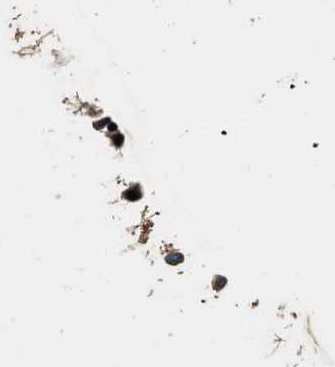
{"staining": {"intensity": "moderate", "quantity": ">75%", "location": "cytoplasmic/membranous"}, "tissue": "cervix", "cell_type": "Glandular cells", "image_type": "normal", "snomed": [{"axis": "morphology", "description": "Normal tissue, NOS"}, {"axis": "topography", "description": "Cervix"}], "caption": "The micrograph exhibits immunohistochemical staining of normal cervix. There is moderate cytoplasmic/membranous staining is seen in approximately >75% of glandular cells. The staining was performed using DAB, with brown indicating positive protein expression. Nuclei are stained blue with hematoxylin.", "gene": "CSTF1", "patient": {"sex": "female", "age": 72}}